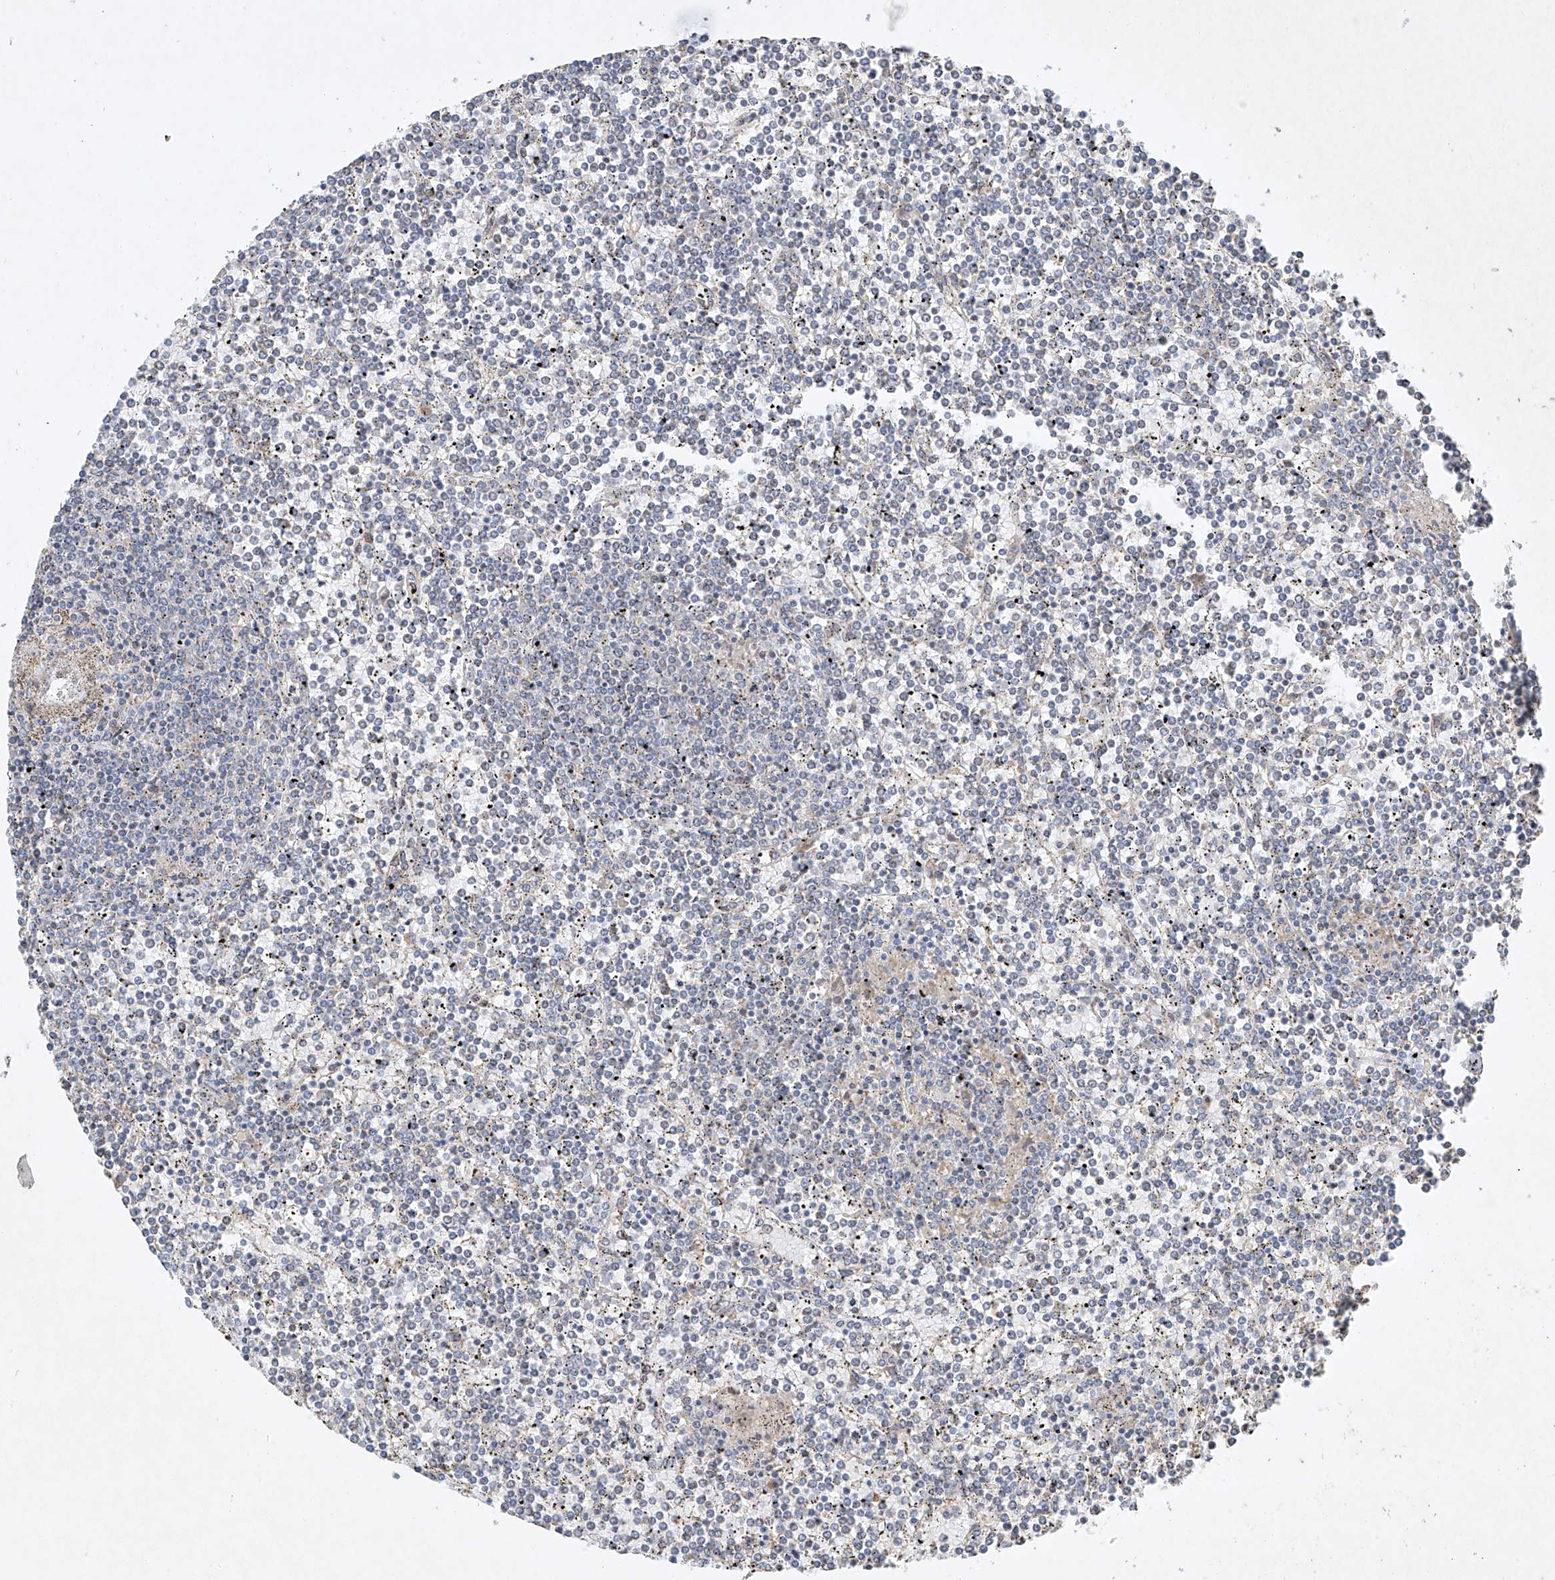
{"staining": {"intensity": "negative", "quantity": "none", "location": "none"}, "tissue": "lymphoma", "cell_type": "Tumor cells", "image_type": "cancer", "snomed": [{"axis": "morphology", "description": "Malignant lymphoma, non-Hodgkin's type, Low grade"}, {"axis": "topography", "description": "Spleen"}], "caption": "The photomicrograph demonstrates no staining of tumor cells in low-grade malignant lymphoma, non-Hodgkin's type. (Immunohistochemistry (ihc), brightfield microscopy, high magnification).", "gene": "SEMA3B", "patient": {"sex": "female", "age": 19}}